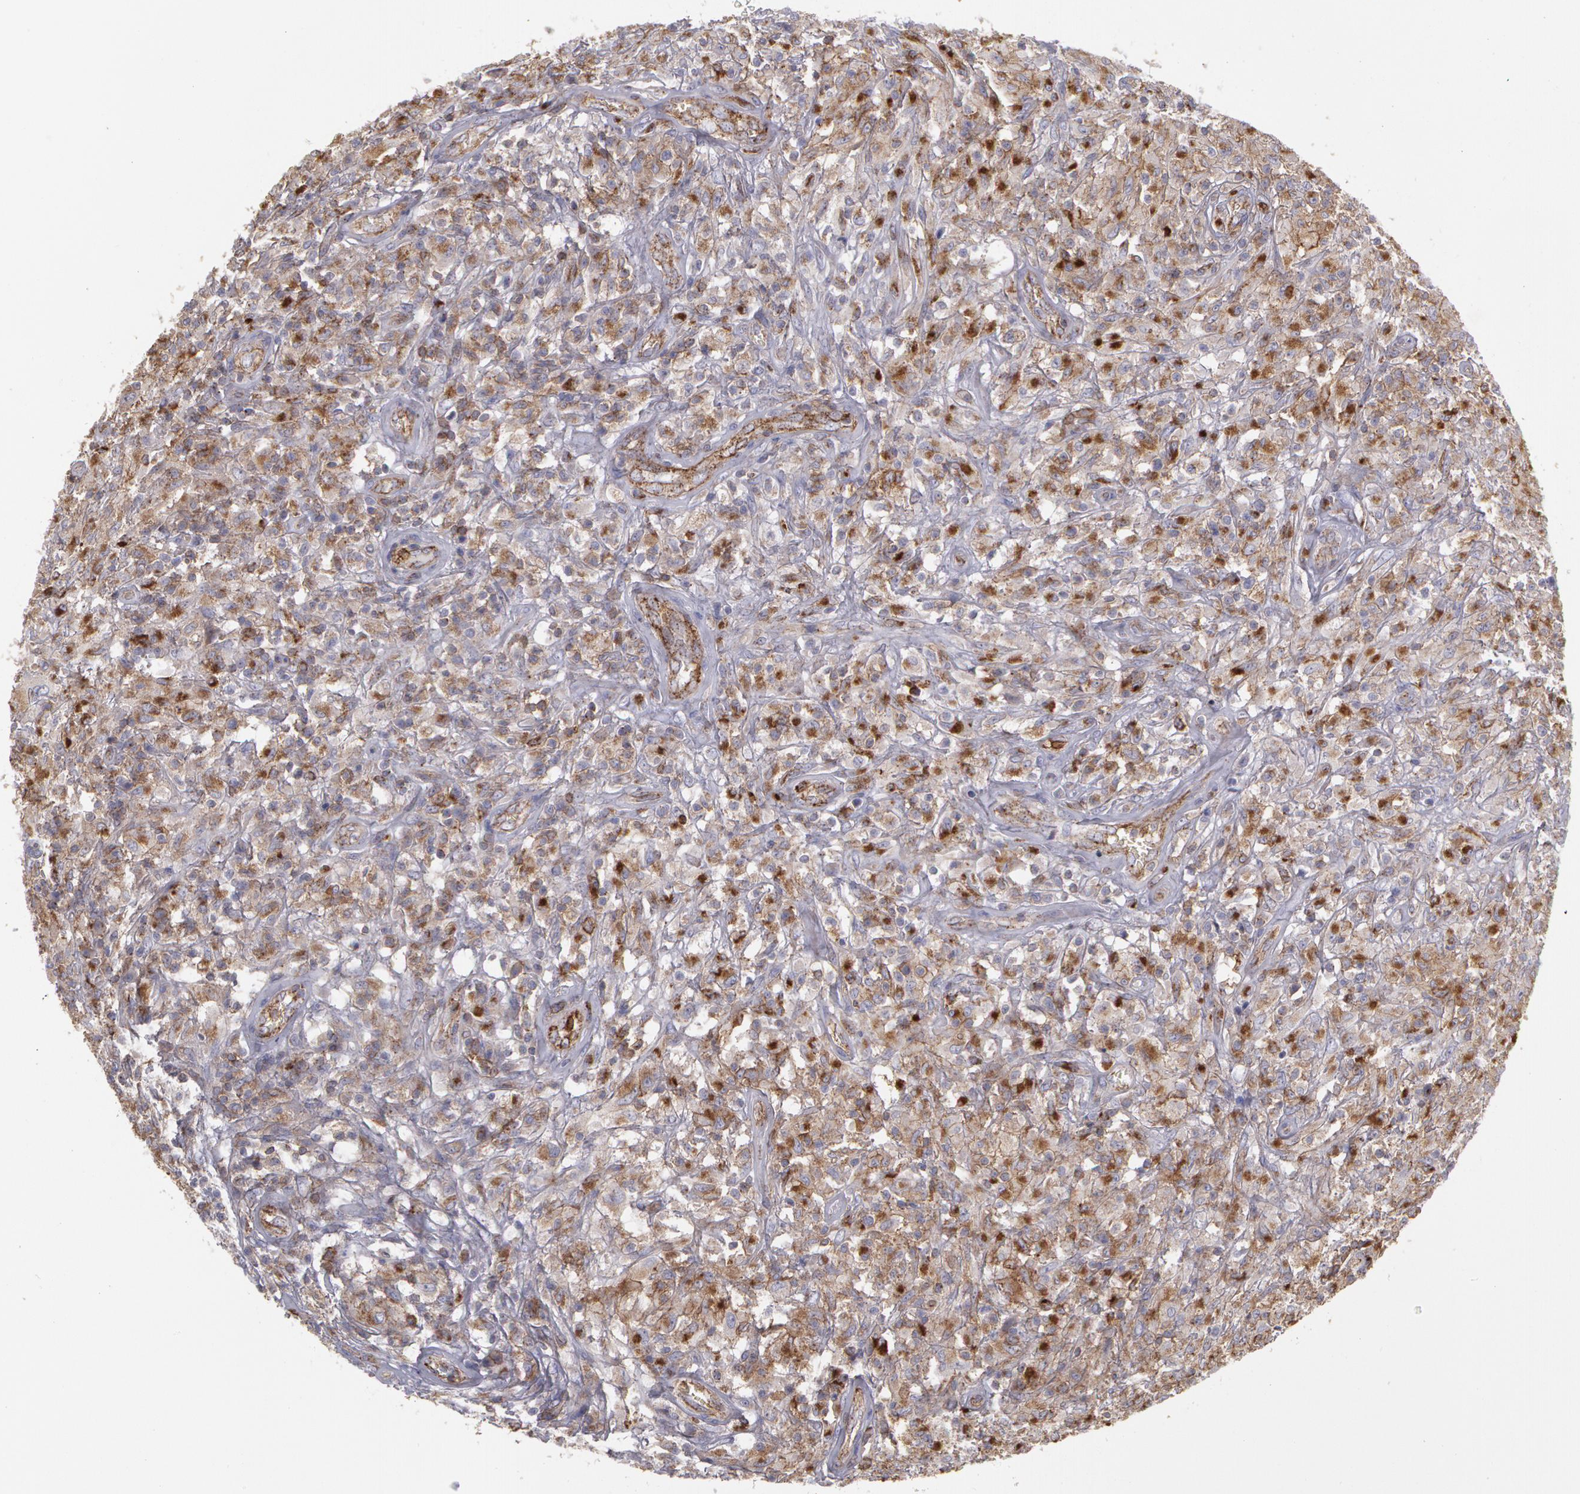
{"staining": {"intensity": "moderate", "quantity": ">75%", "location": "cytoplasmic/membranous"}, "tissue": "testis cancer", "cell_type": "Tumor cells", "image_type": "cancer", "snomed": [{"axis": "morphology", "description": "Seminoma, NOS"}, {"axis": "topography", "description": "Testis"}], "caption": "Immunohistochemistry (IHC) micrograph of human testis cancer (seminoma) stained for a protein (brown), which shows medium levels of moderate cytoplasmic/membranous staining in about >75% of tumor cells.", "gene": "FLOT2", "patient": {"sex": "male", "age": 34}}